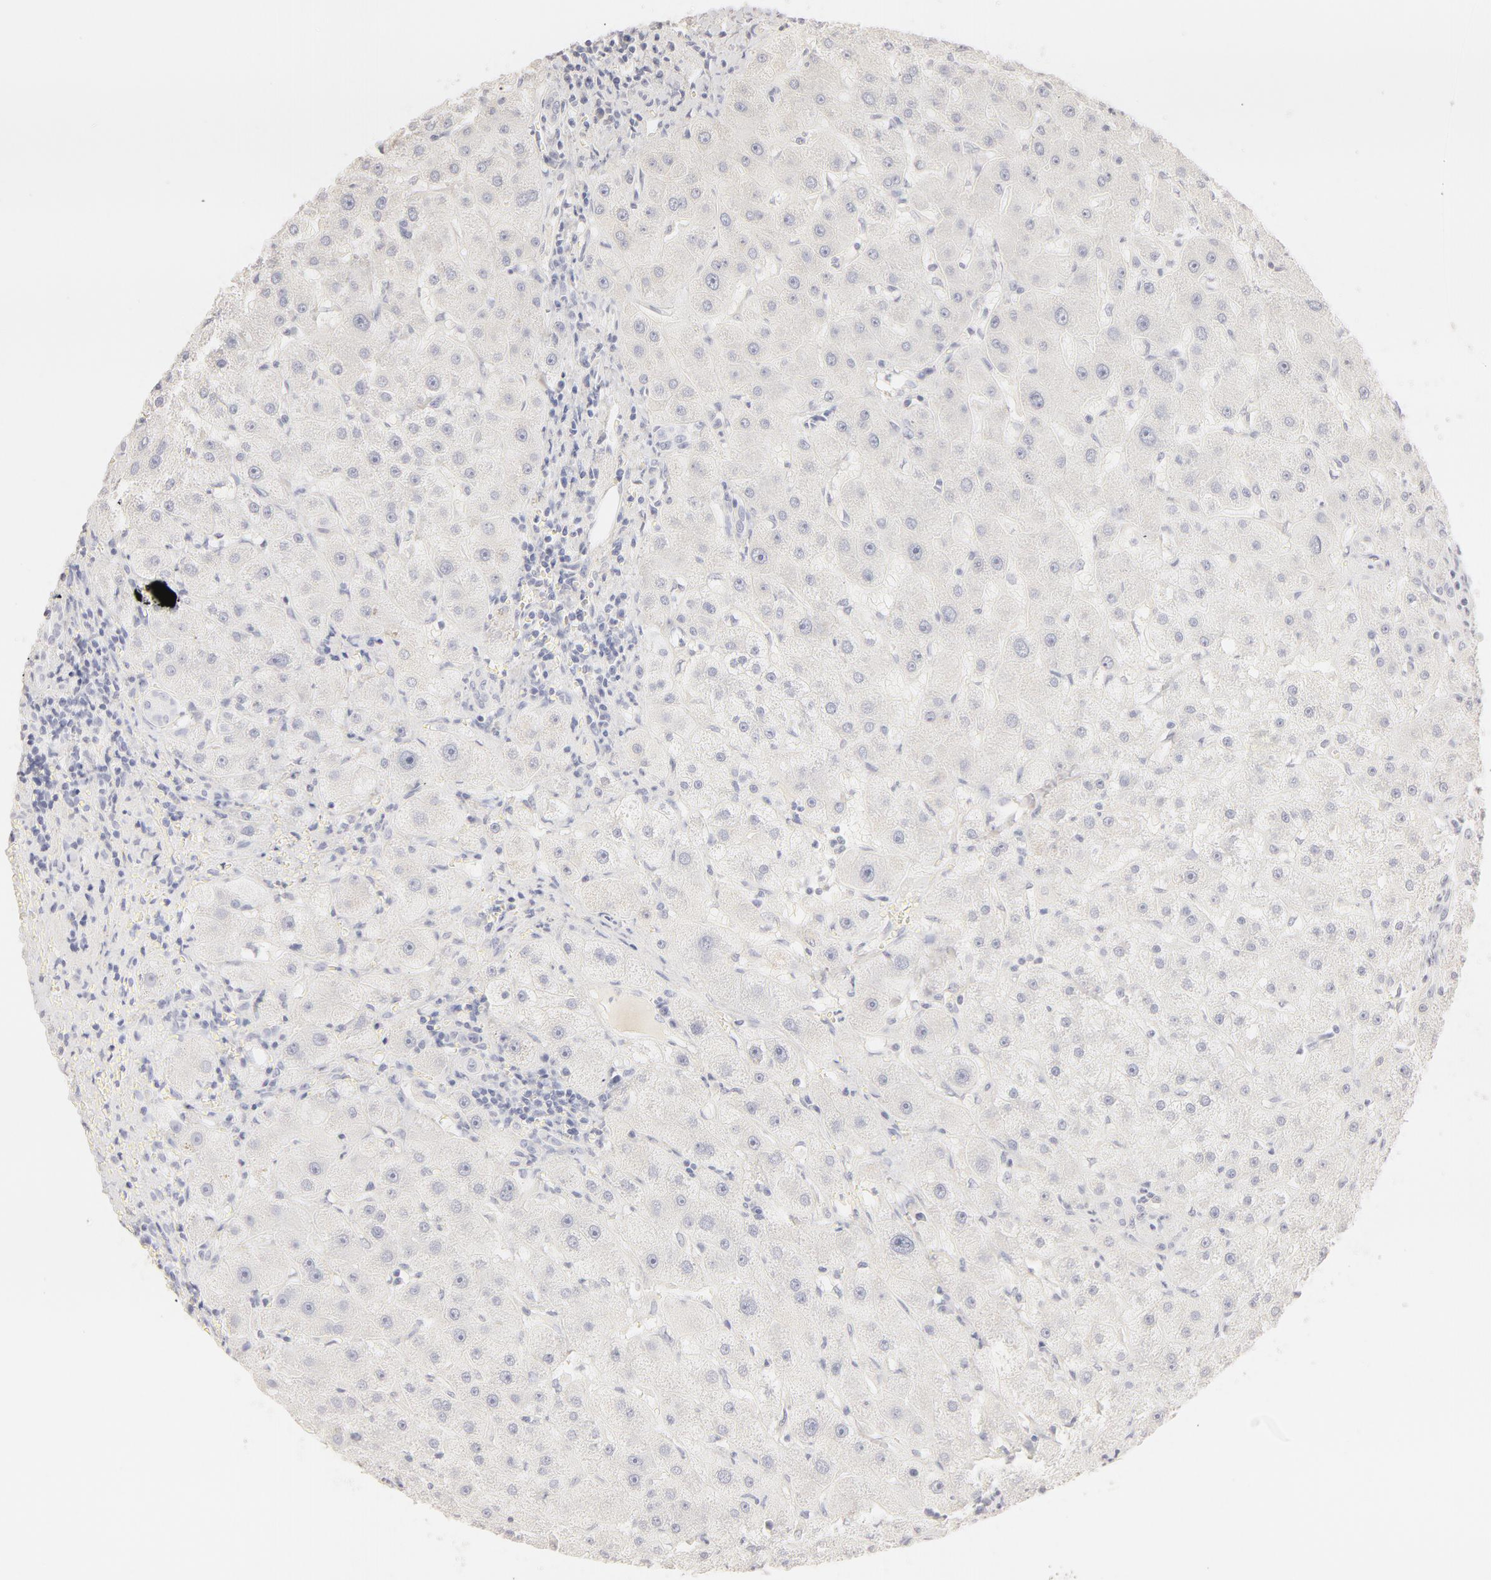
{"staining": {"intensity": "negative", "quantity": "none", "location": "none"}, "tissue": "liver", "cell_type": "Cholangiocytes", "image_type": "normal", "snomed": [{"axis": "morphology", "description": "Normal tissue, NOS"}, {"axis": "topography", "description": "Liver"}], "caption": "IHC of normal human liver exhibits no positivity in cholangiocytes. The staining is performed using DAB brown chromogen with nuclei counter-stained in using hematoxylin.", "gene": "LGALS7B", "patient": {"sex": "female", "age": 79}}